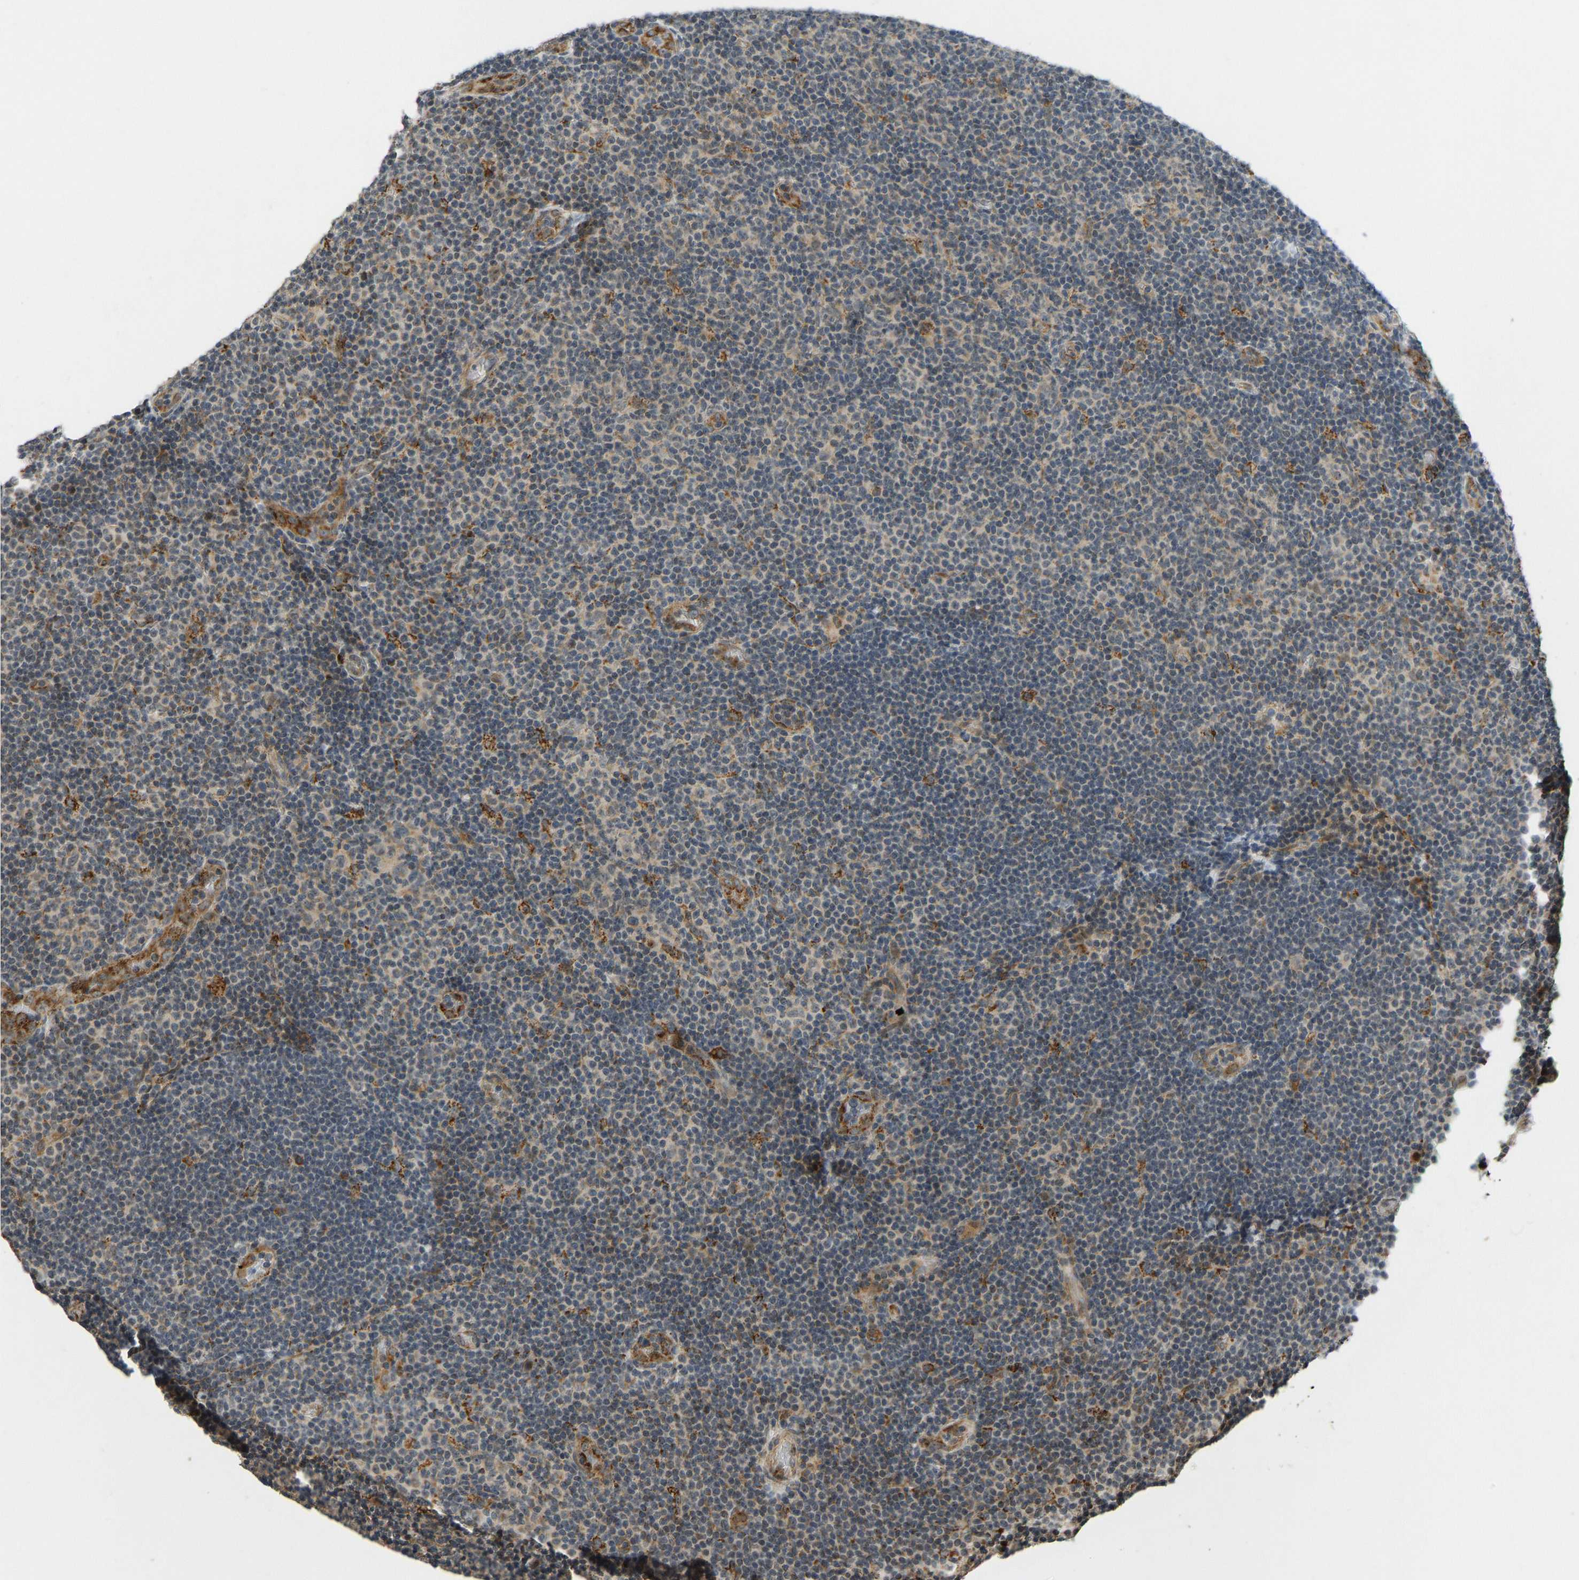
{"staining": {"intensity": "weak", "quantity": "<25%", "location": "cytoplasmic/membranous"}, "tissue": "lymphoma", "cell_type": "Tumor cells", "image_type": "cancer", "snomed": [{"axis": "morphology", "description": "Malignant lymphoma, non-Hodgkin's type, Low grade"}, {"axis": "topography", "description": "Lymph node"}], "caption": "IHC image of malignant lymphoma, non-Hodgkin's type (low-grade) stained for a protein (brown), which shows no staining in tumor cells.", "gene": "ACADS", "patient": {"sex": "male", "age": 83}}